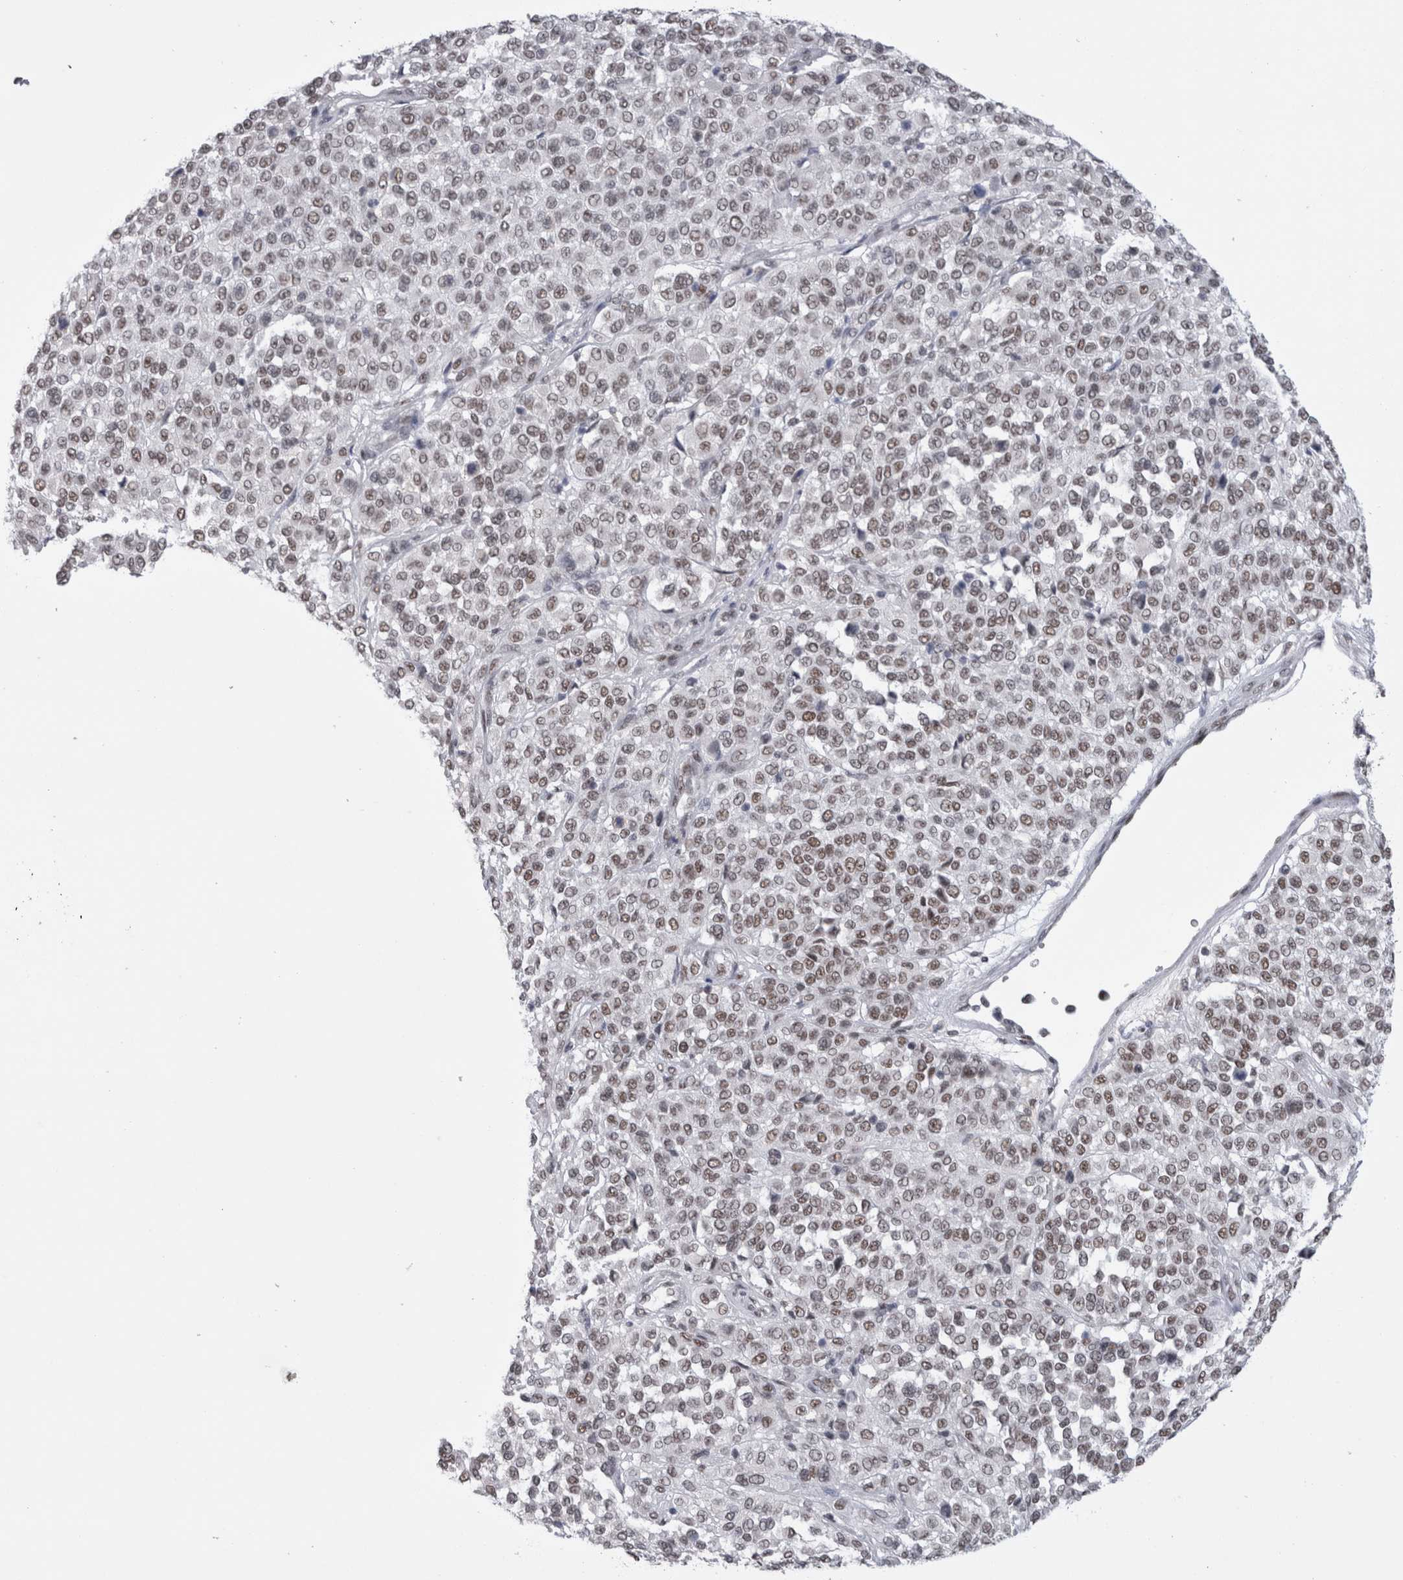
{"staining": {"intensity": "weak", "quantity": ">75%", "location": "nuclear"}, "tissue": "melanoma", "cell_type": "Tumor cells", "image_type": "cancer", "snomed": [{"axis": "morphology", "description": "Malignant melanoma, Metastatic site"}, {"axis": "topography", "description": "Pancreas"}], "caption": "A high-resolution image shows immunohistochemistry (IHC) staining of melanoma, which displays weak nuclear staining in approximately >75% of tumor cells.", "gene": "API5", "patient": {"sex": "female", "age": 30}}